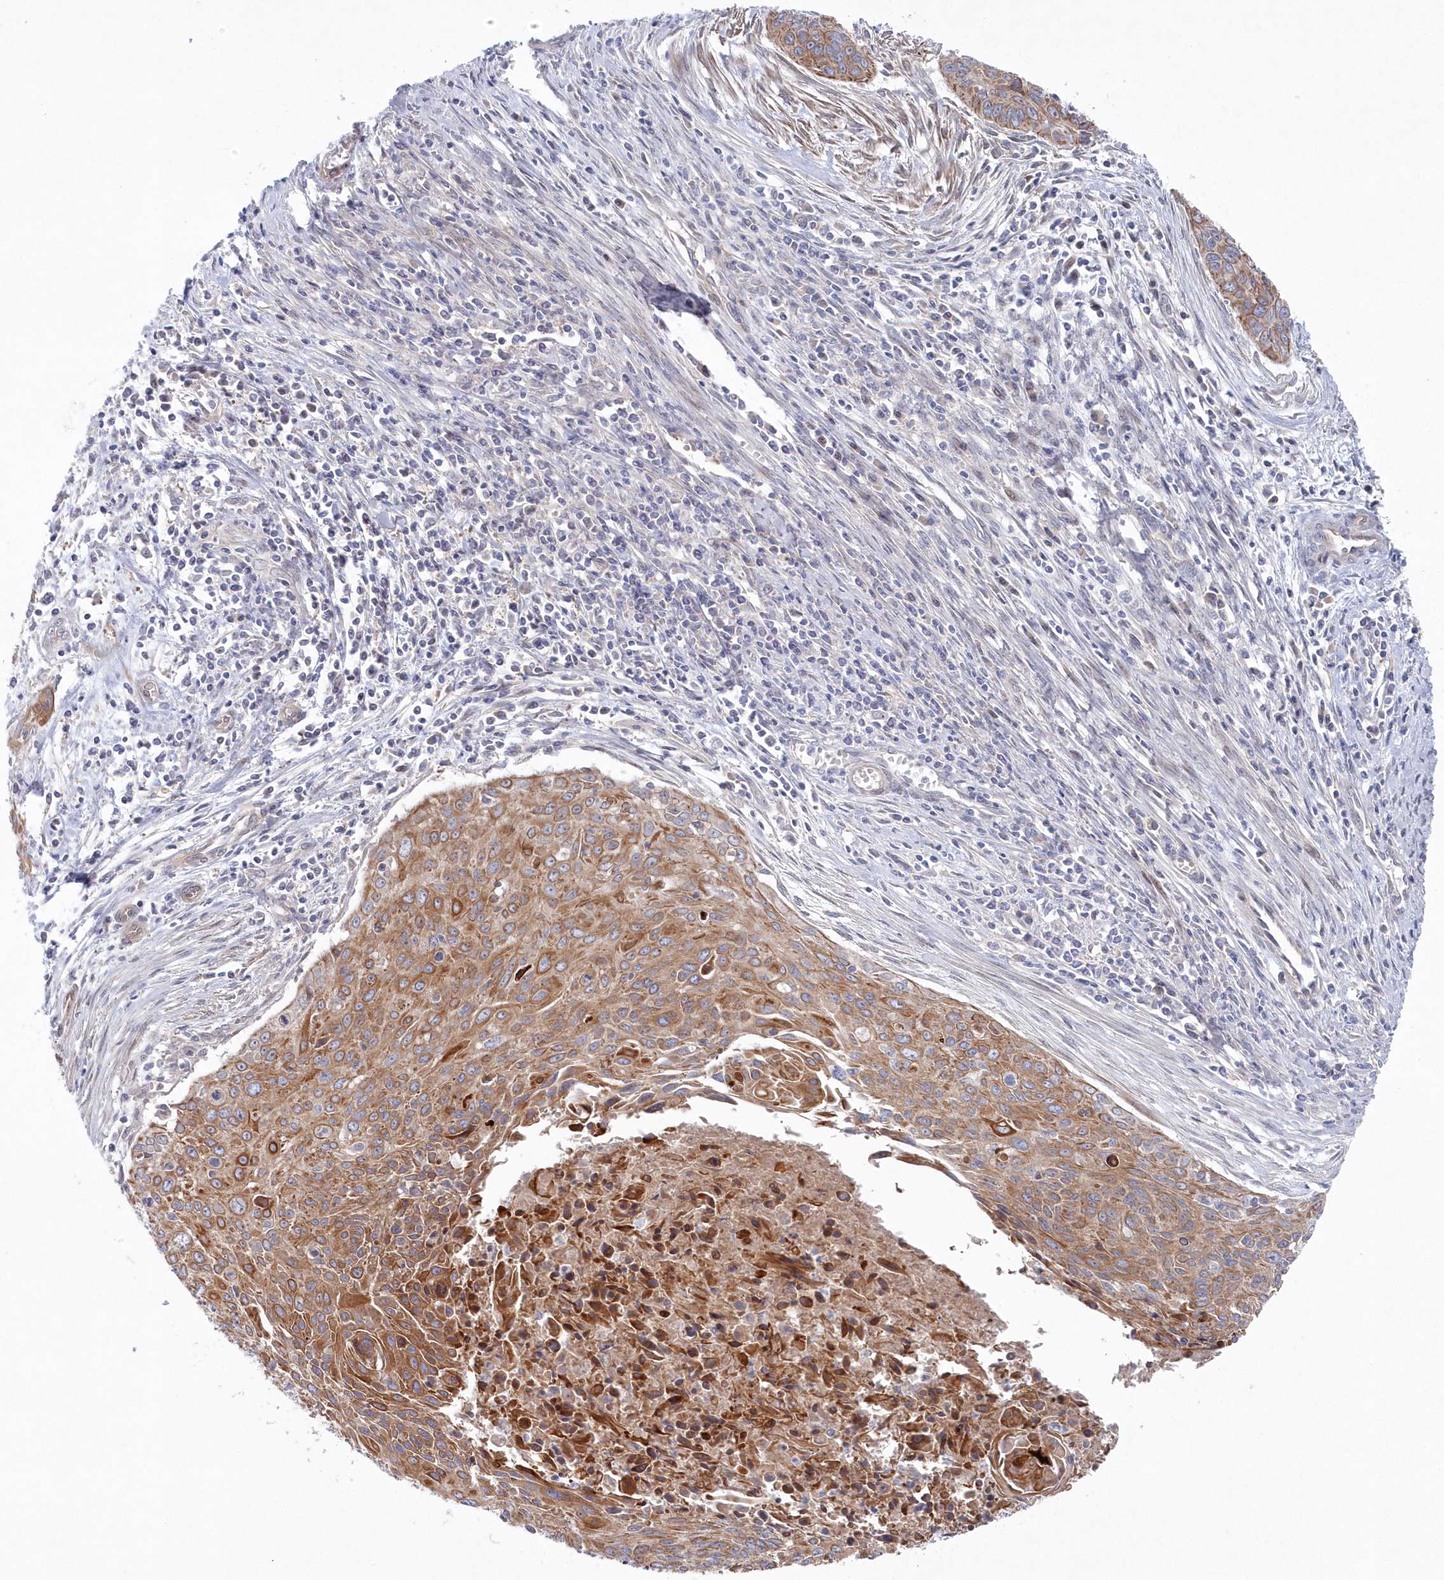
{"staining": {"intensity": "moderate", "quantity": ">75%", "location": "cytoplasmic/membranous"}, "tissue": "cervical cancer", "cell_type": "Tumor cells", "image_type": "cancer", "snomed": [{"axis": "morphology", "description": "Squamous cell carcinoma, NOS"}, {"axis": "topography", "description": "Cervix"}], "caption": "Immunohistochemical staining of cervical squamous cell carcinoma demonstrates medium levels of moderate cytoplasmic/membranous positivity in about >75% of tumor cells.", "gene": "KIAA1586", "patient": {"sex": "female", "age": 55}}